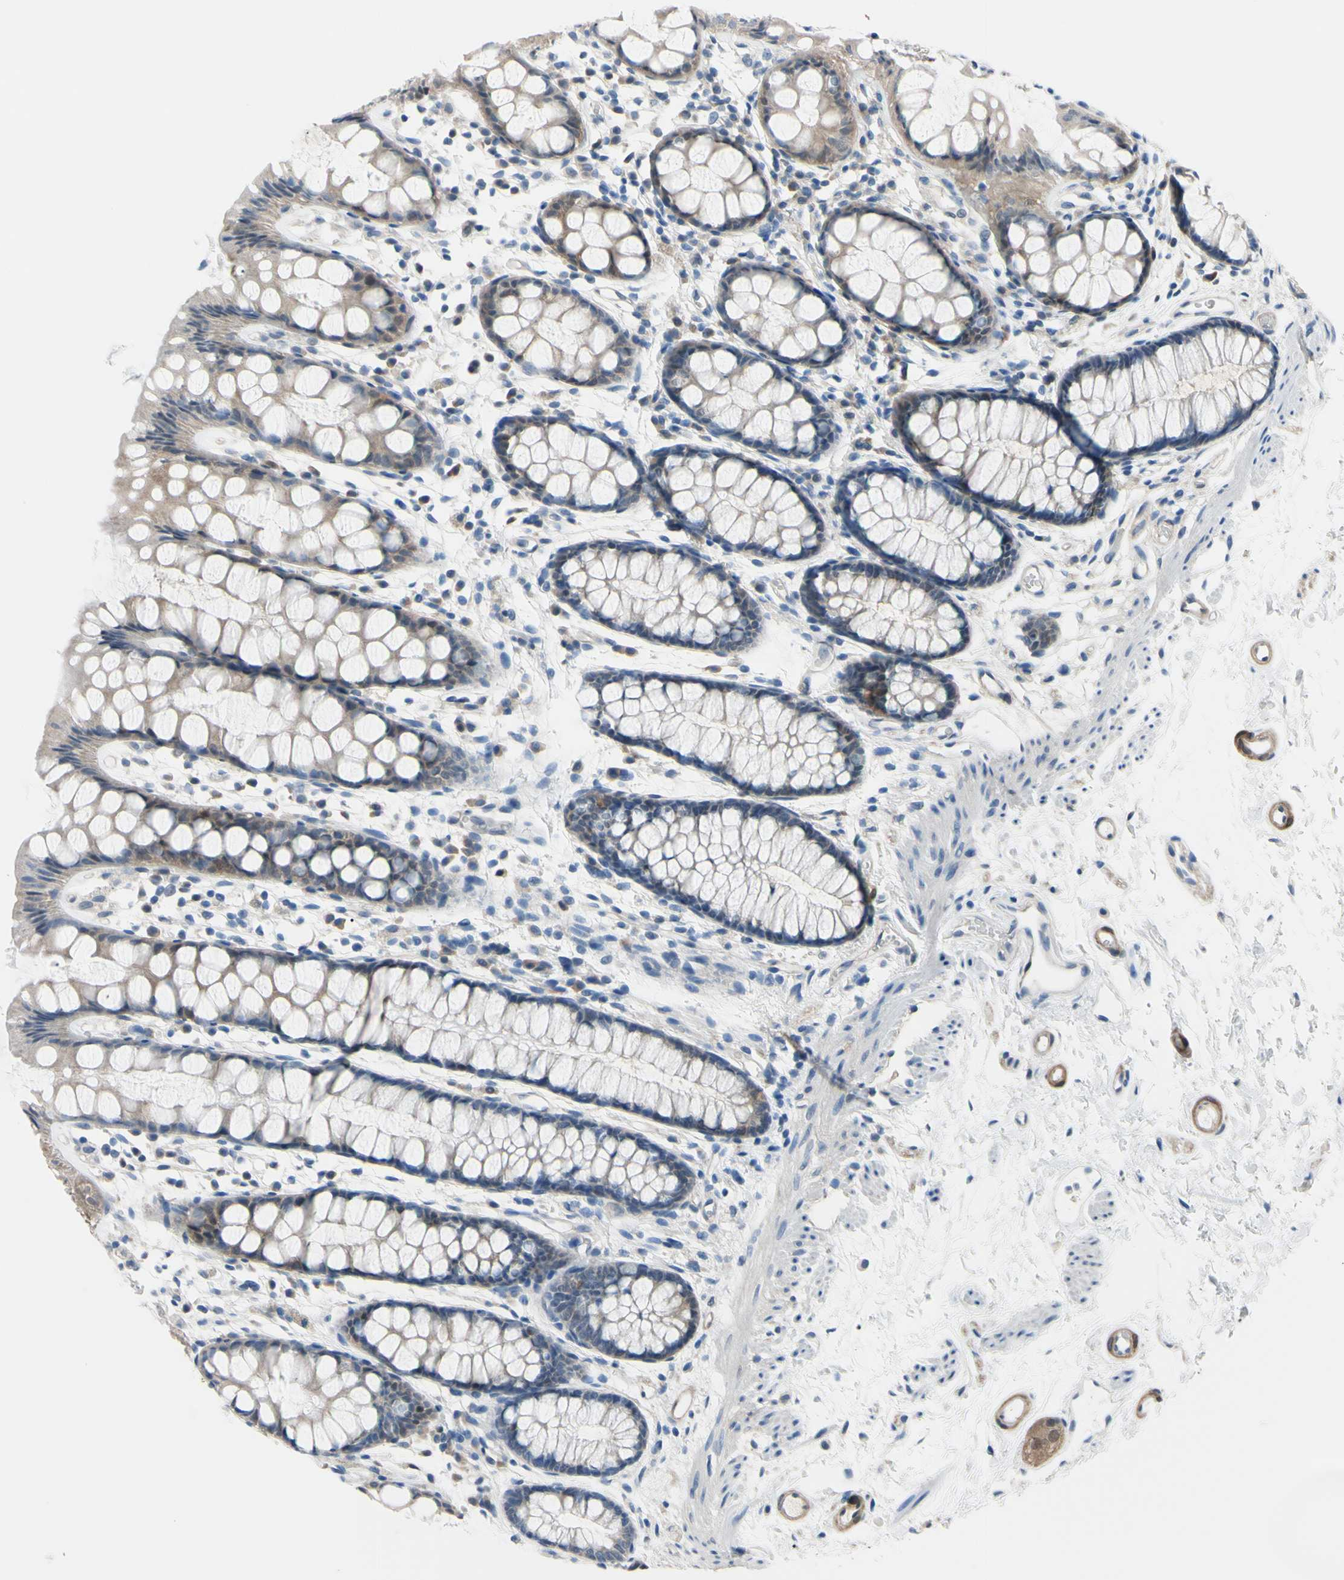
{"staining": {"intensity": "weak", "quantity": ">75%", "location": "cytoplasmic/membranous"}, "tissue": "rectum", "cell_type": "Glandular cells", "image_type": "normal", "snomed": [{"axis": "morphology", "description": "Normal tissue, NOS"}, {"axis": "topography", "description": "Rectum"}], "caption": "Protein expression analysis of benign rectum reveals weak cytoplasmic/membranous expression in approximately >75% of glandular cells.", "gene": "NOL3", "patient": {"sex": "female", "age": 66}}